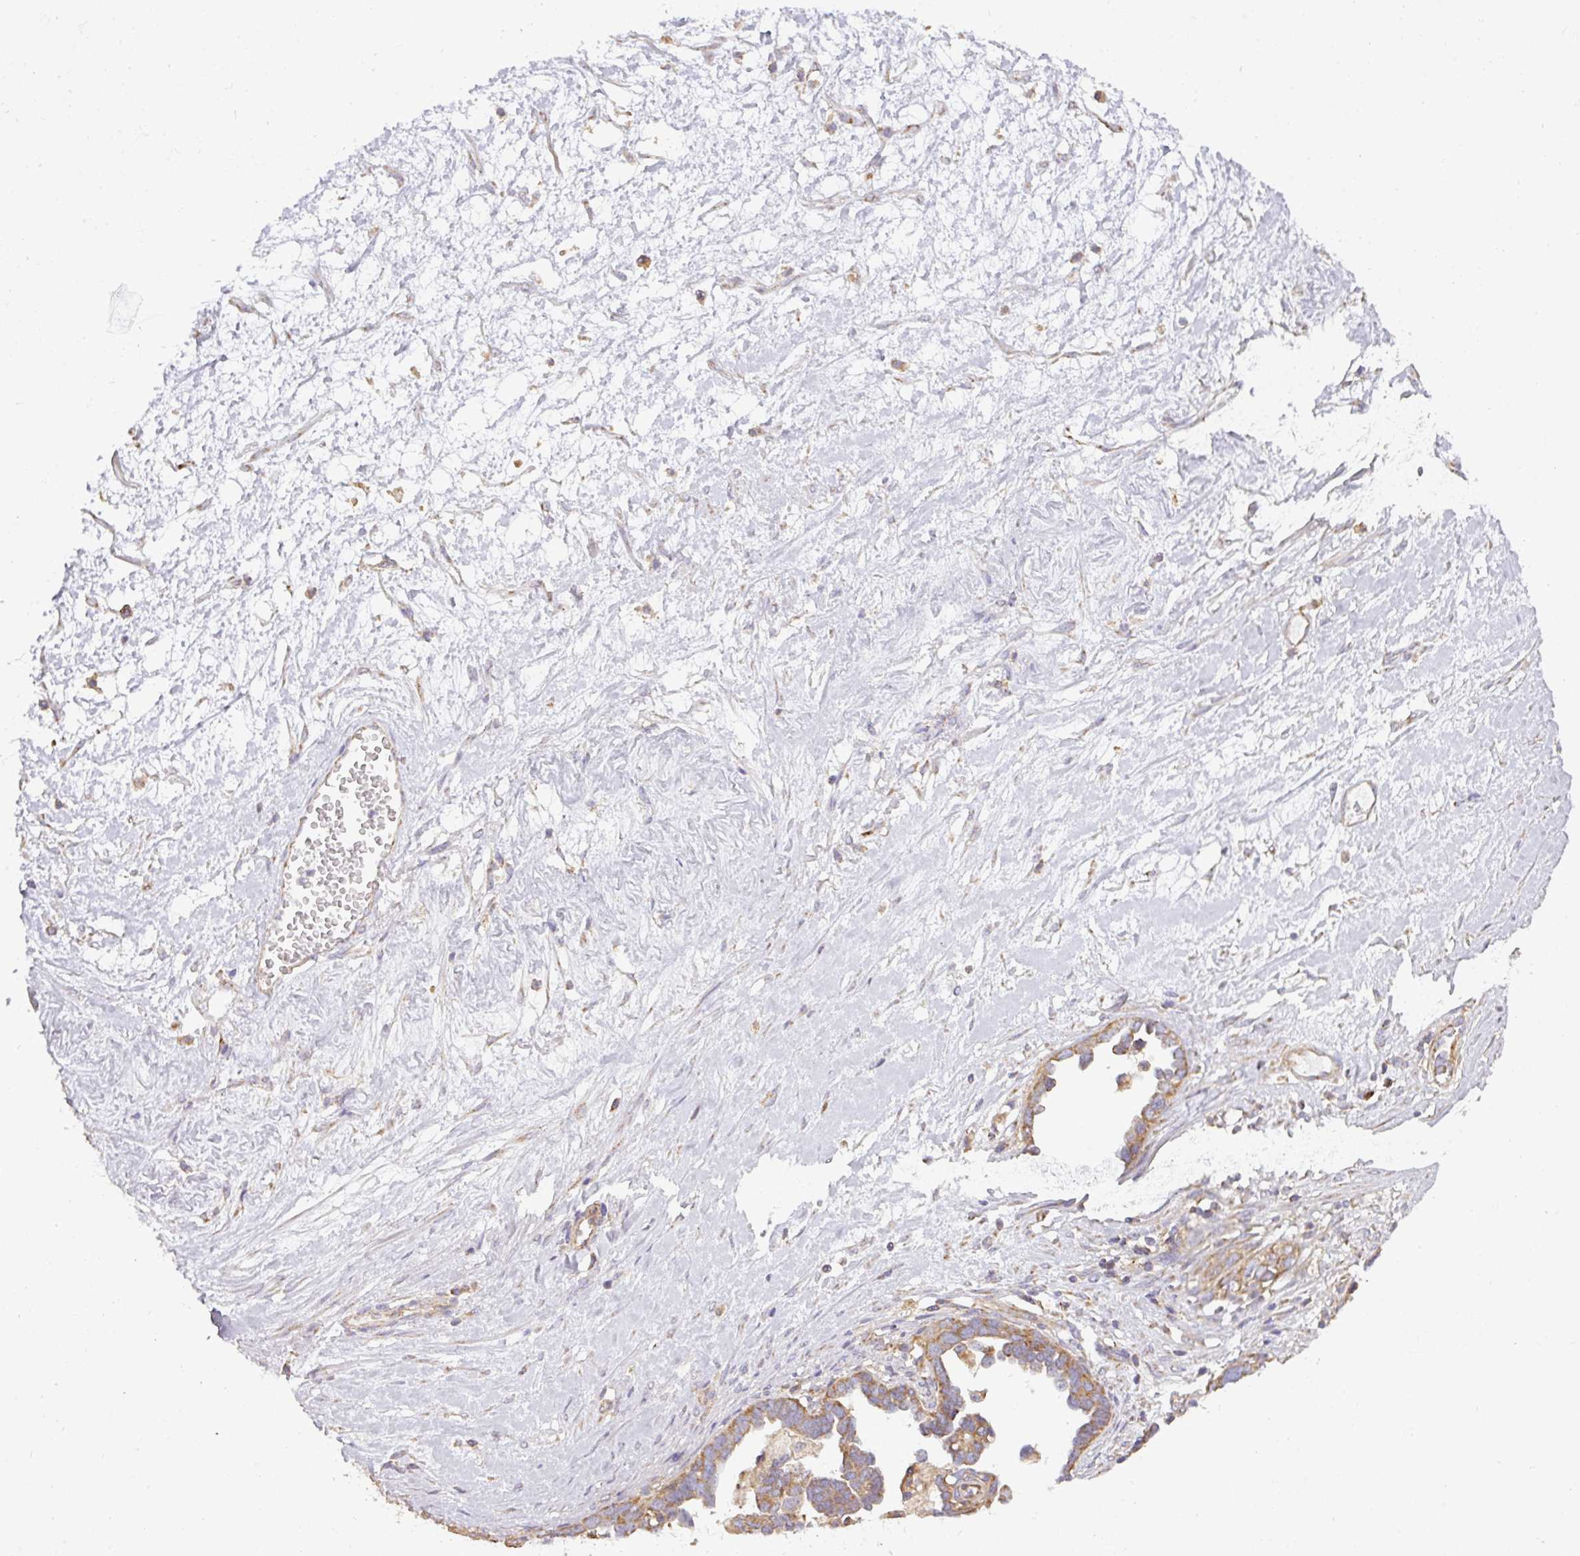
{"staining": {"intensity": "moderate", "quantity": ">75%", "location": "cytoplasmic/membranous"}, "tissue": "ovarian cancer", "cell_type": "Tumor cells", "image_type": "cancer", "snomed": [{"axis": "morphology", "description": "Cystadenocarcinoma, serous, NOS"}, {"axis": "topography", "description": "Ovary"}], "caption": "Approximately >75% of tumor cells in ovarian serous cystadenocarcinoma demonstrate moderate cytoplasmic/membranous protein expression as visualized by brown immunohistochemical staining.", "gene": "ZNF211", "patient": {"sex": "female", "age": 54}}